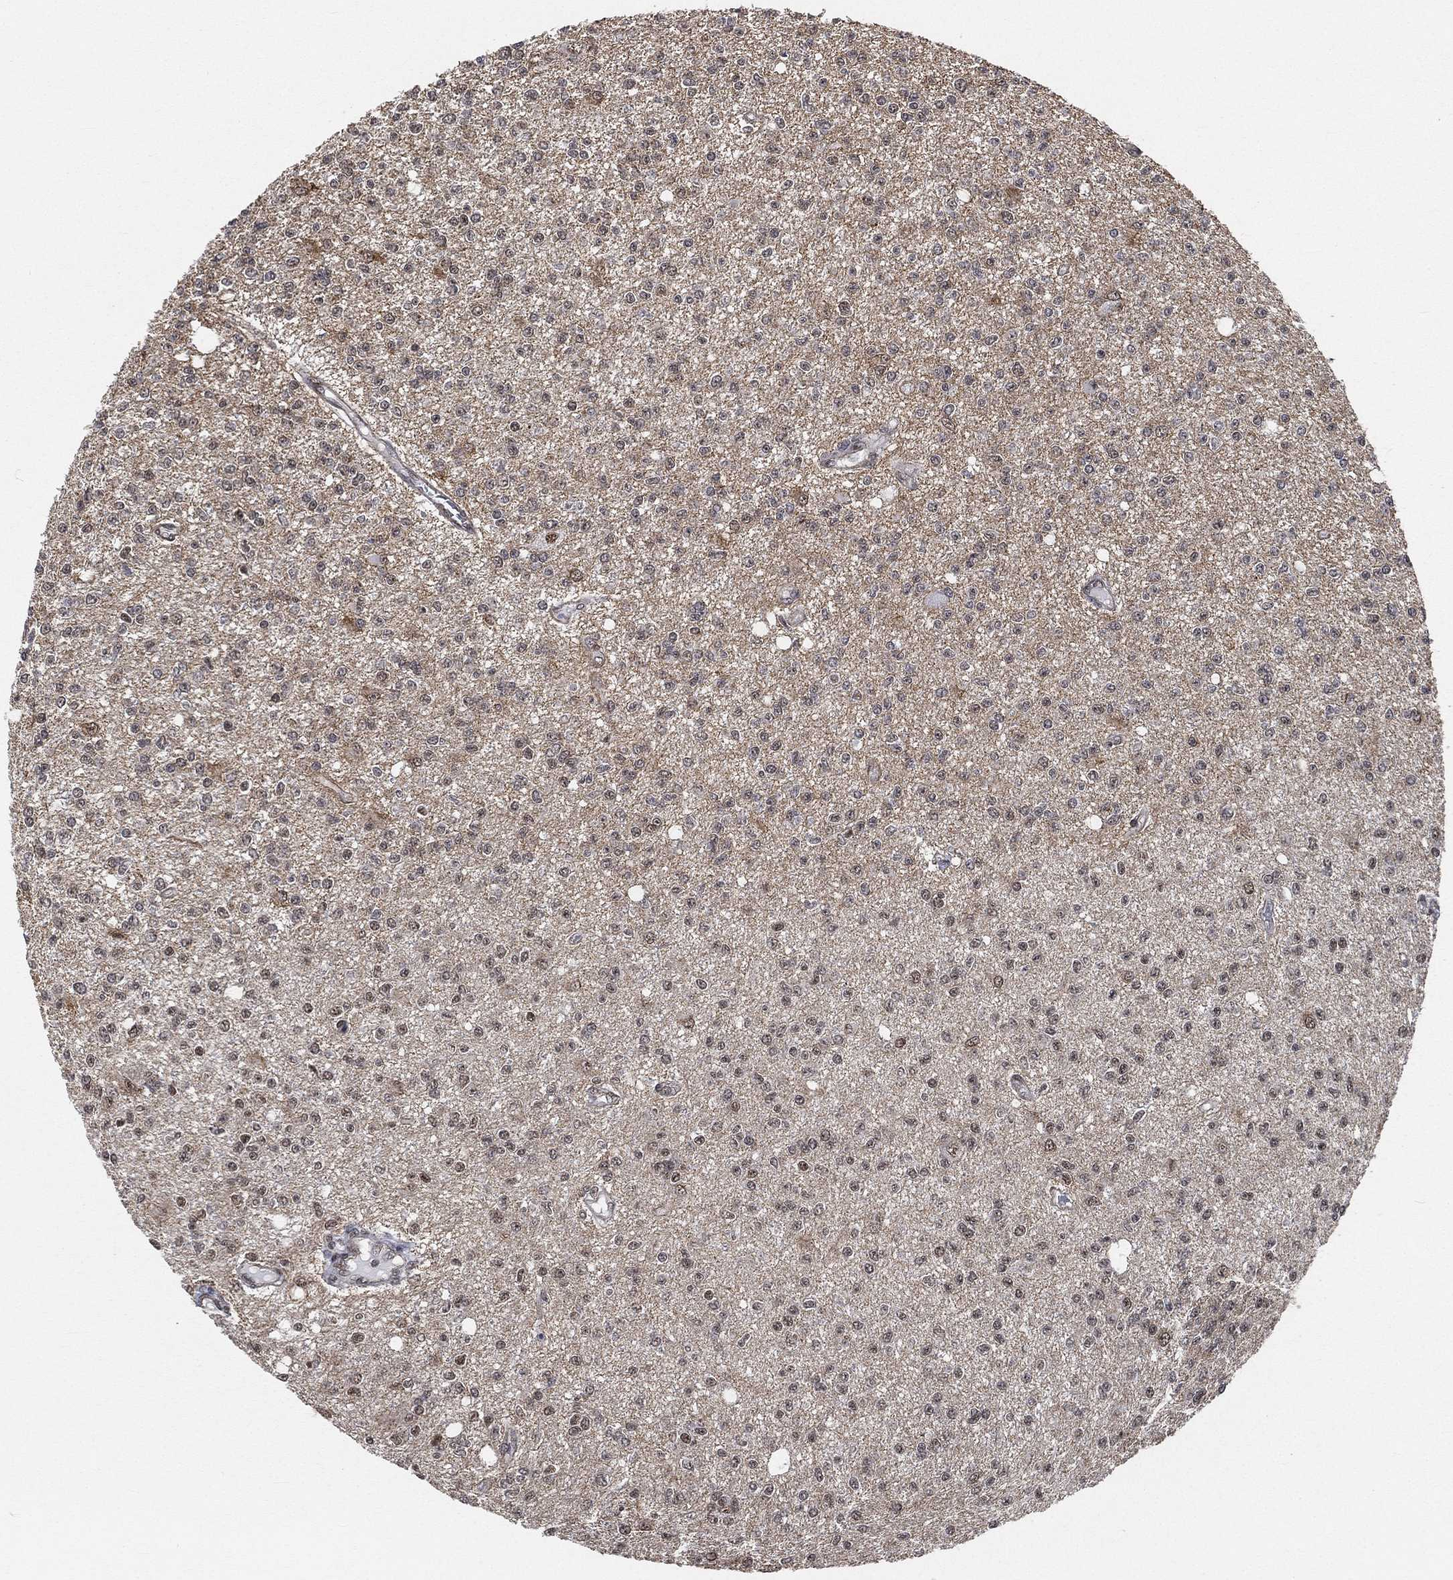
{"staining": {"intensity": "negative", "quantity": "none", "location": "none"}, "tissue": "glioma", "cell_type": "Tumor cells", "image_type": "cancer", "snomed": [{"axis": "morphology", "description": "Glioma, malignant, Low grade"}, {"axis": "topography", "description": "Brain"}], "caption": "Human malignant glioma (low-grade) stained for a protein using IHC shows no staining in tumor cells.", "gene": "RSRC2", "patient": {"sex": "male", "age": 67}}